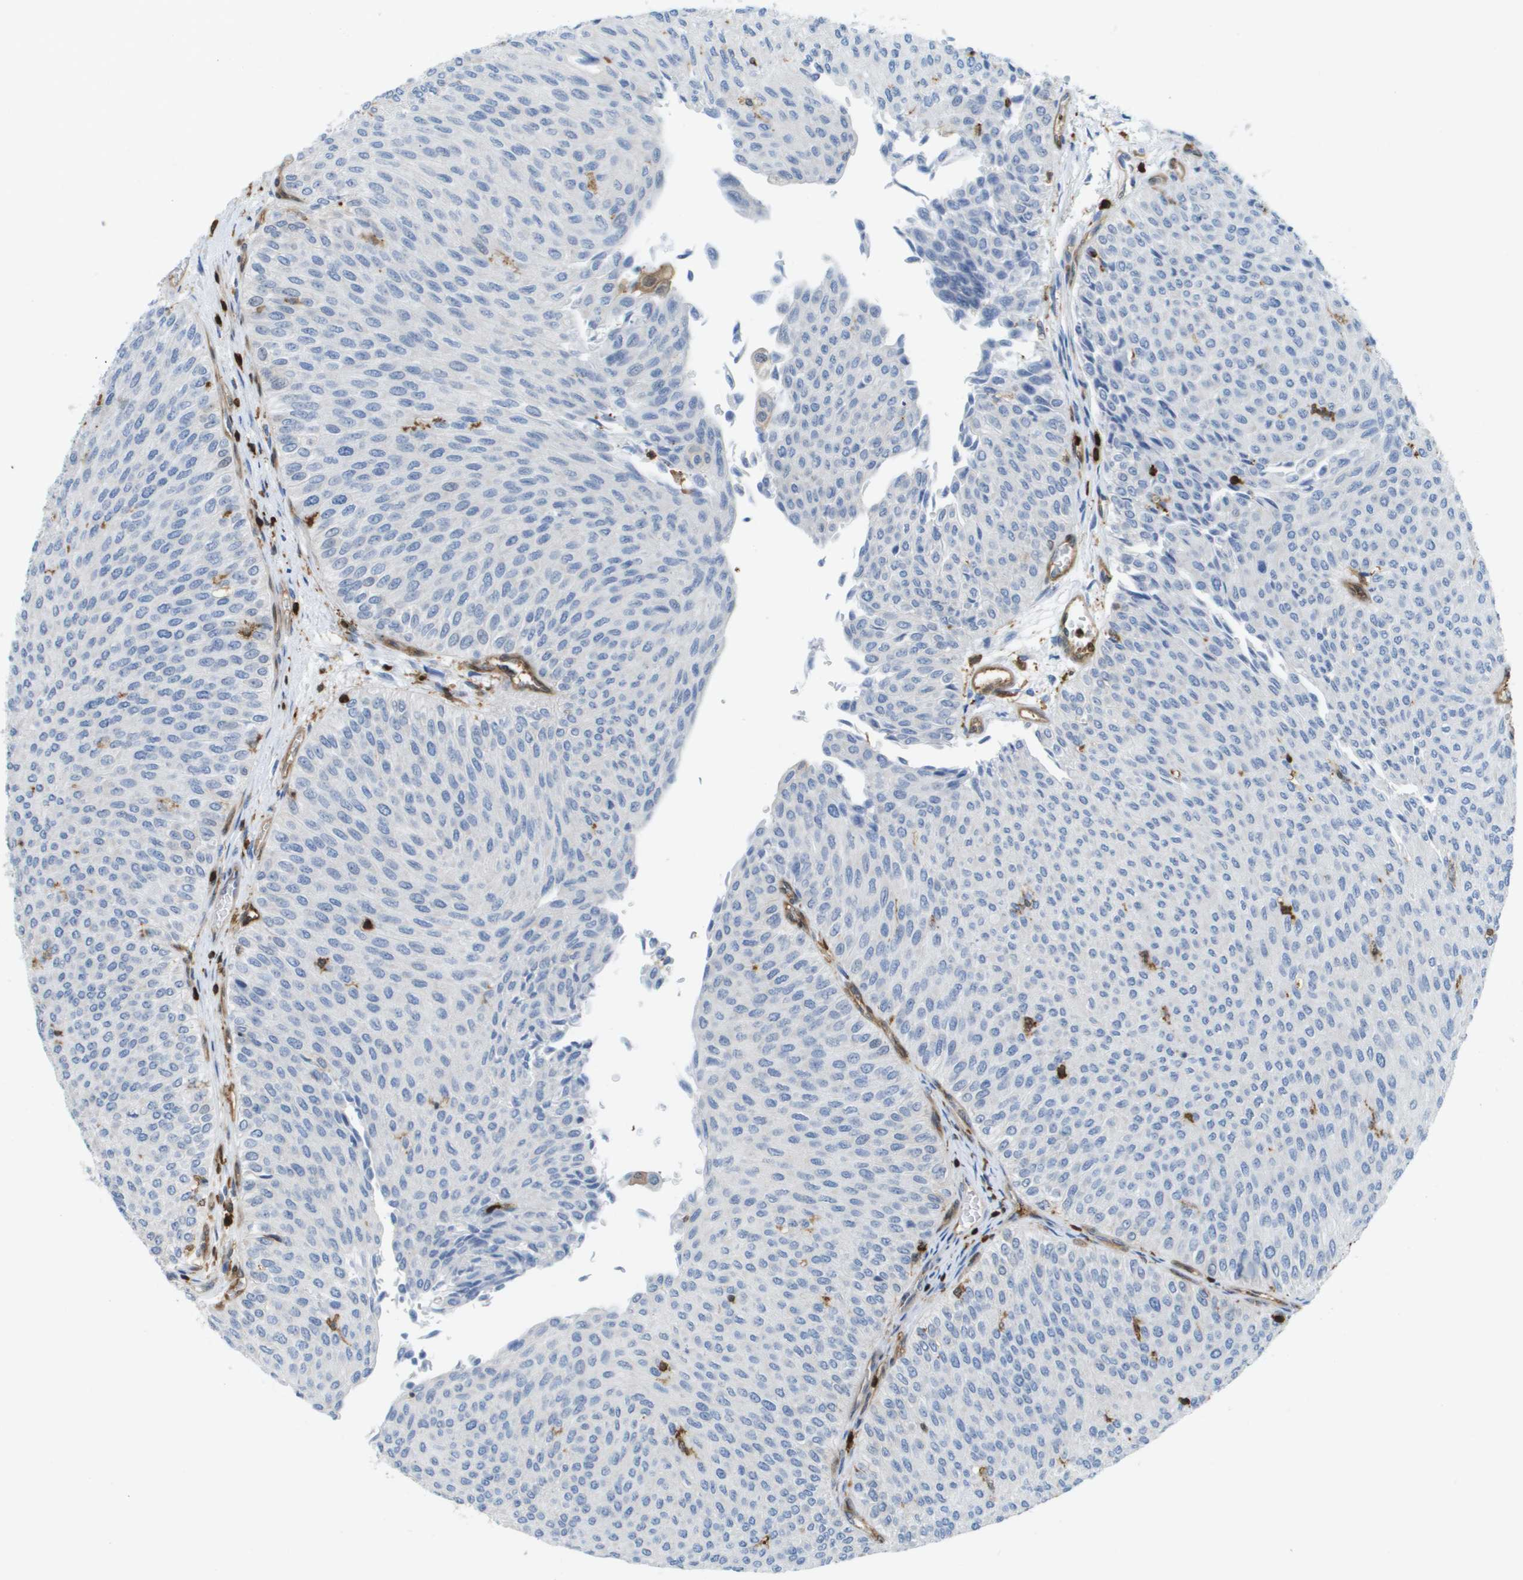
{"staining": {"intensity": "negative", "quantity": "none", "location": "none"}, "tissue": "urothelial cancer", "cell_type": "Tumor cells", "image_type": "cancer", "snomed": [{"axis": "morphology", "description": "Urothelial carcinoma, Low grade"}, {"axis": "topography", "description": "Urinary bladder"}], "caption": "DAB immunohistochemical staining of human low-grade urothelial carcinoma shows no significant positivity in tumor cells. (DAB (3,3'-diaminobenzidine) immunohistochemistry (IHC), high magnification).", "gene": "DOCK5", "patient": {"sex": "male", "age": 78}}